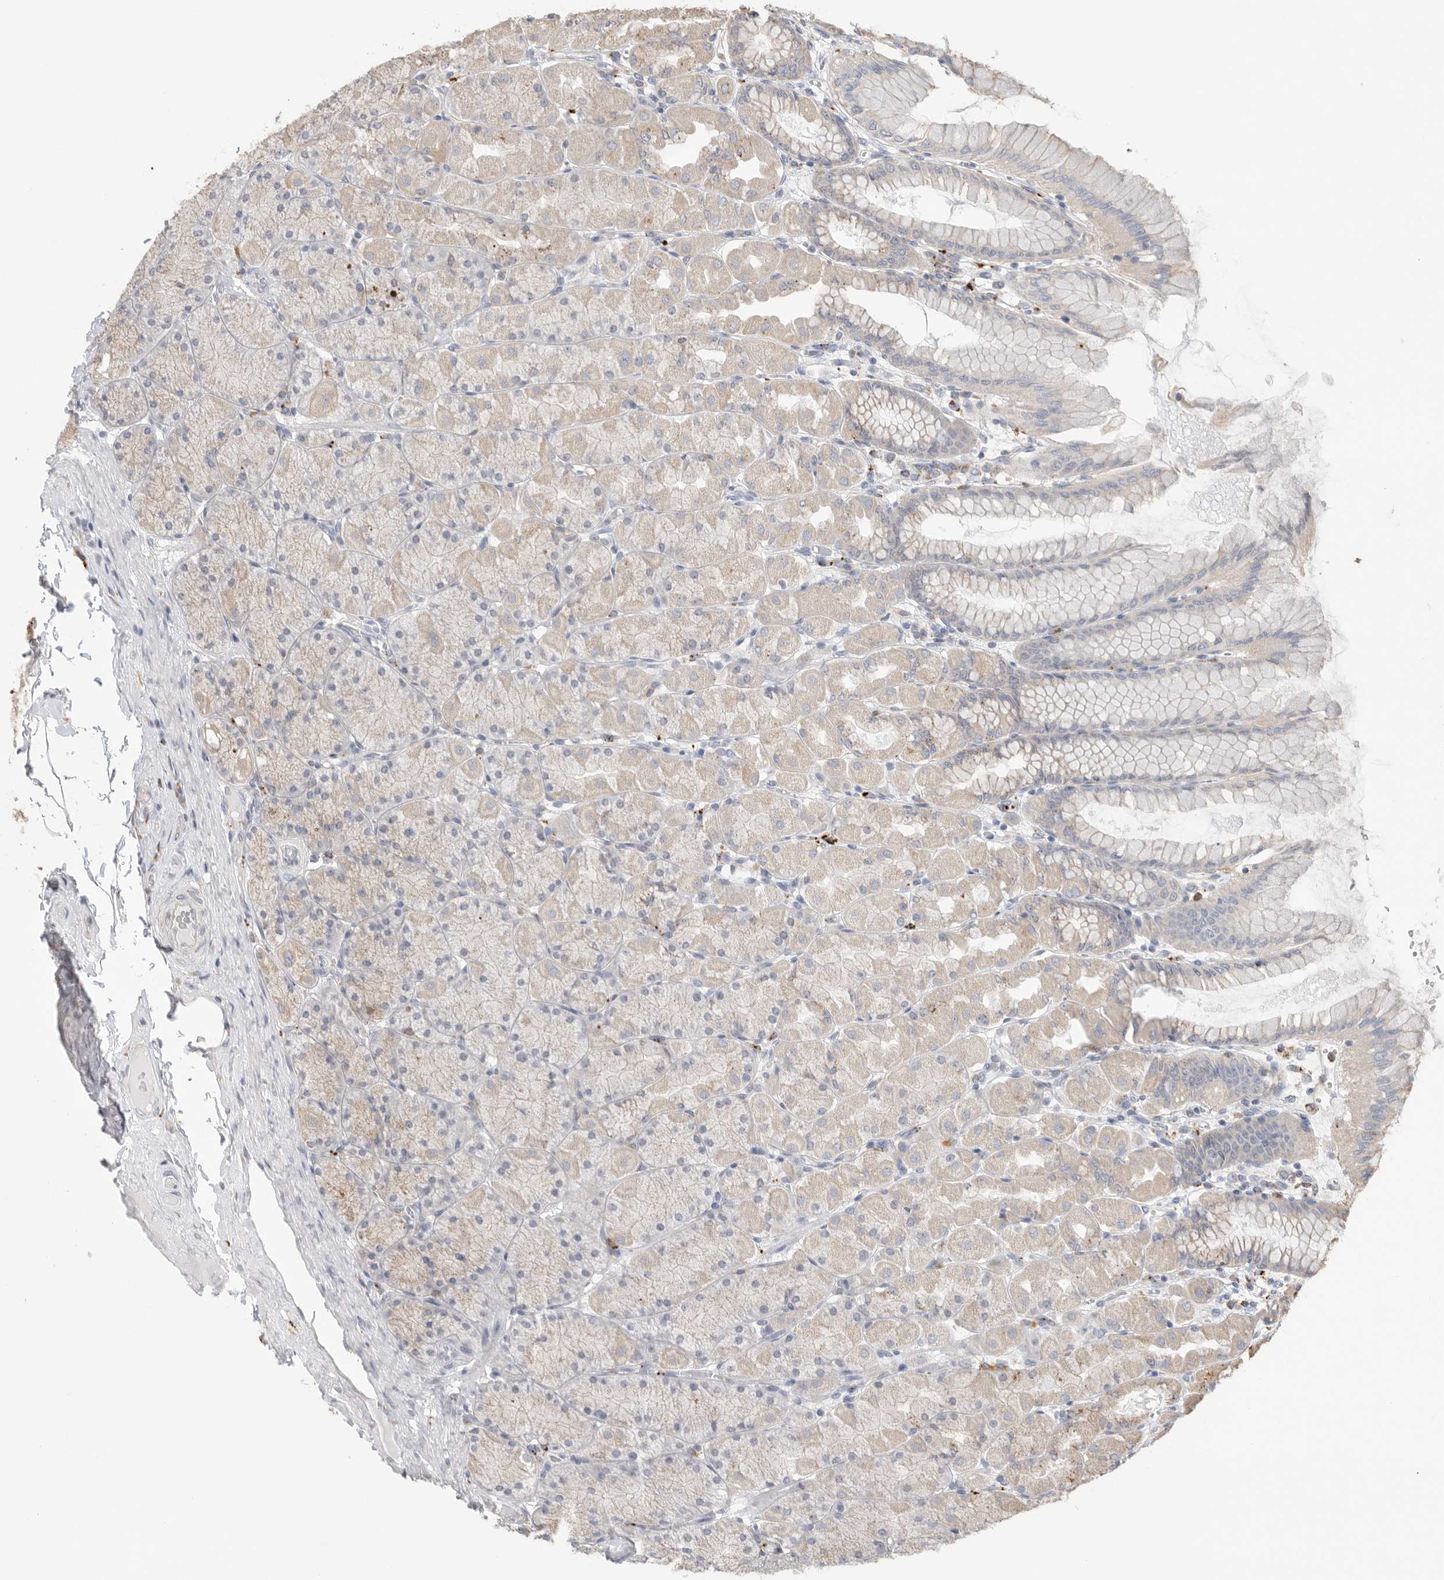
{"staining": {"intensity": "weak", "quantity": ">75%", "location": "cytoplasmic/membranous"}, "tissue": "stomach", "cell_type": "Glandular cells", "image_type": "normal", "snomed": [{"axis": "morphology", "description": "Normal tissue, NOS"}, {"axis": "topography", "description": "Stomach, upper"}], "caption": "Protein analysis of benign stomach displays weak cytoplasmic/membranous staining in about >75% of glandular cells. (Brightfield microscopy of DAB IHC at high magnification).", "gene": "GGH", "patient": {"sex": "female", "age": 56}}